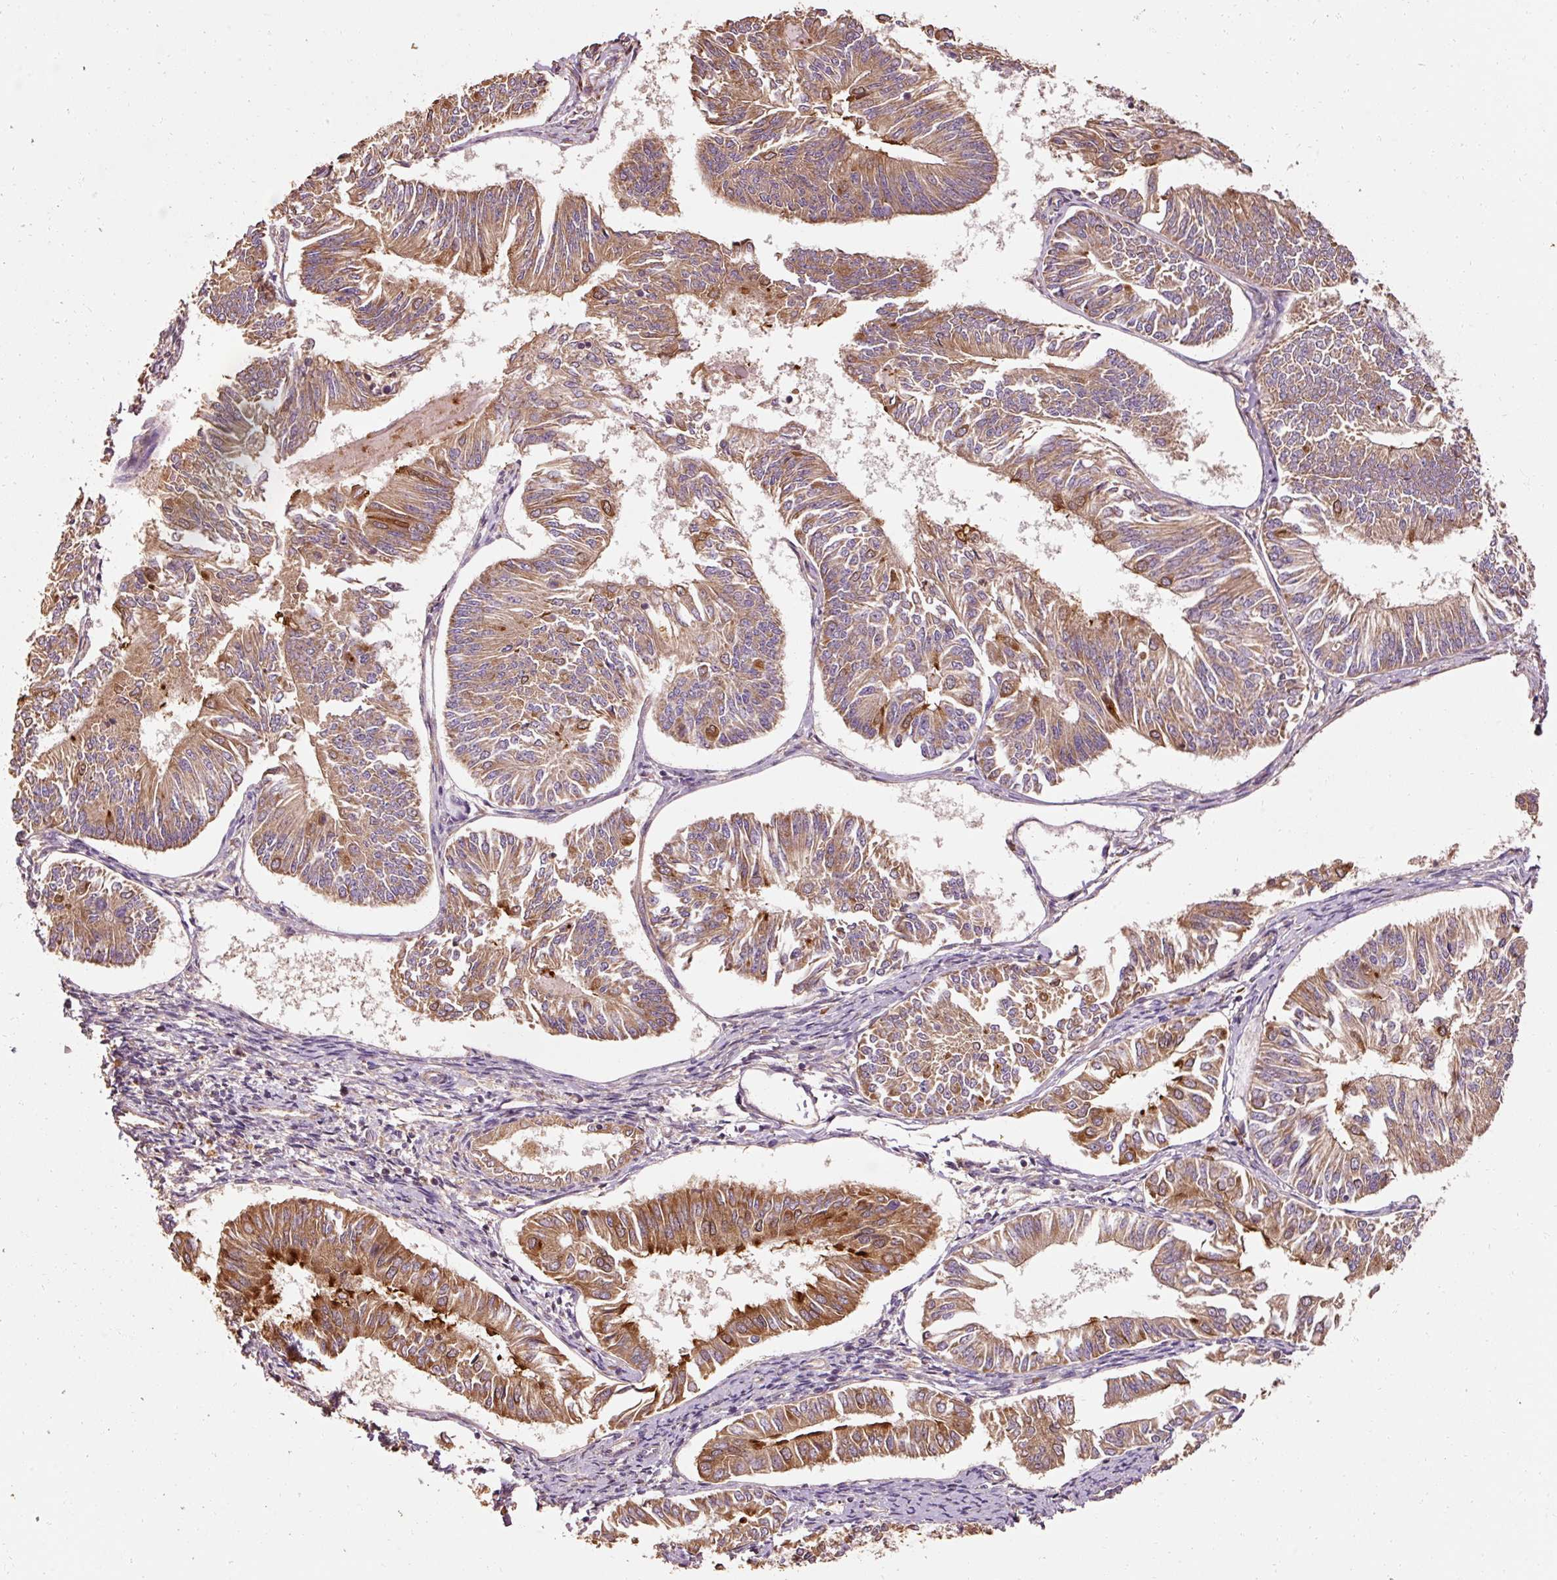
{"staining": {"intensity": "moderate", "quantity": ">75%", "location": "cytoplasmic/membranous"}, "tissue": "endometrial cancer", "cell_type": "Tumor cells", "image_type": "cancer", "snomed": [{"axis": "morphology", "description": "Adenocarcinoma, NOS"}, {"axis": "topography", "description": "Endometrium"}], "caption": "Endometrial cancer was stained to show a protein in brown. There is medium levels of moderate cytoplasmic/membranous expression in approximately >75% of tumor cells.", "gene": "EFHC1", "patient": {"sex": "female", "age": 58}}